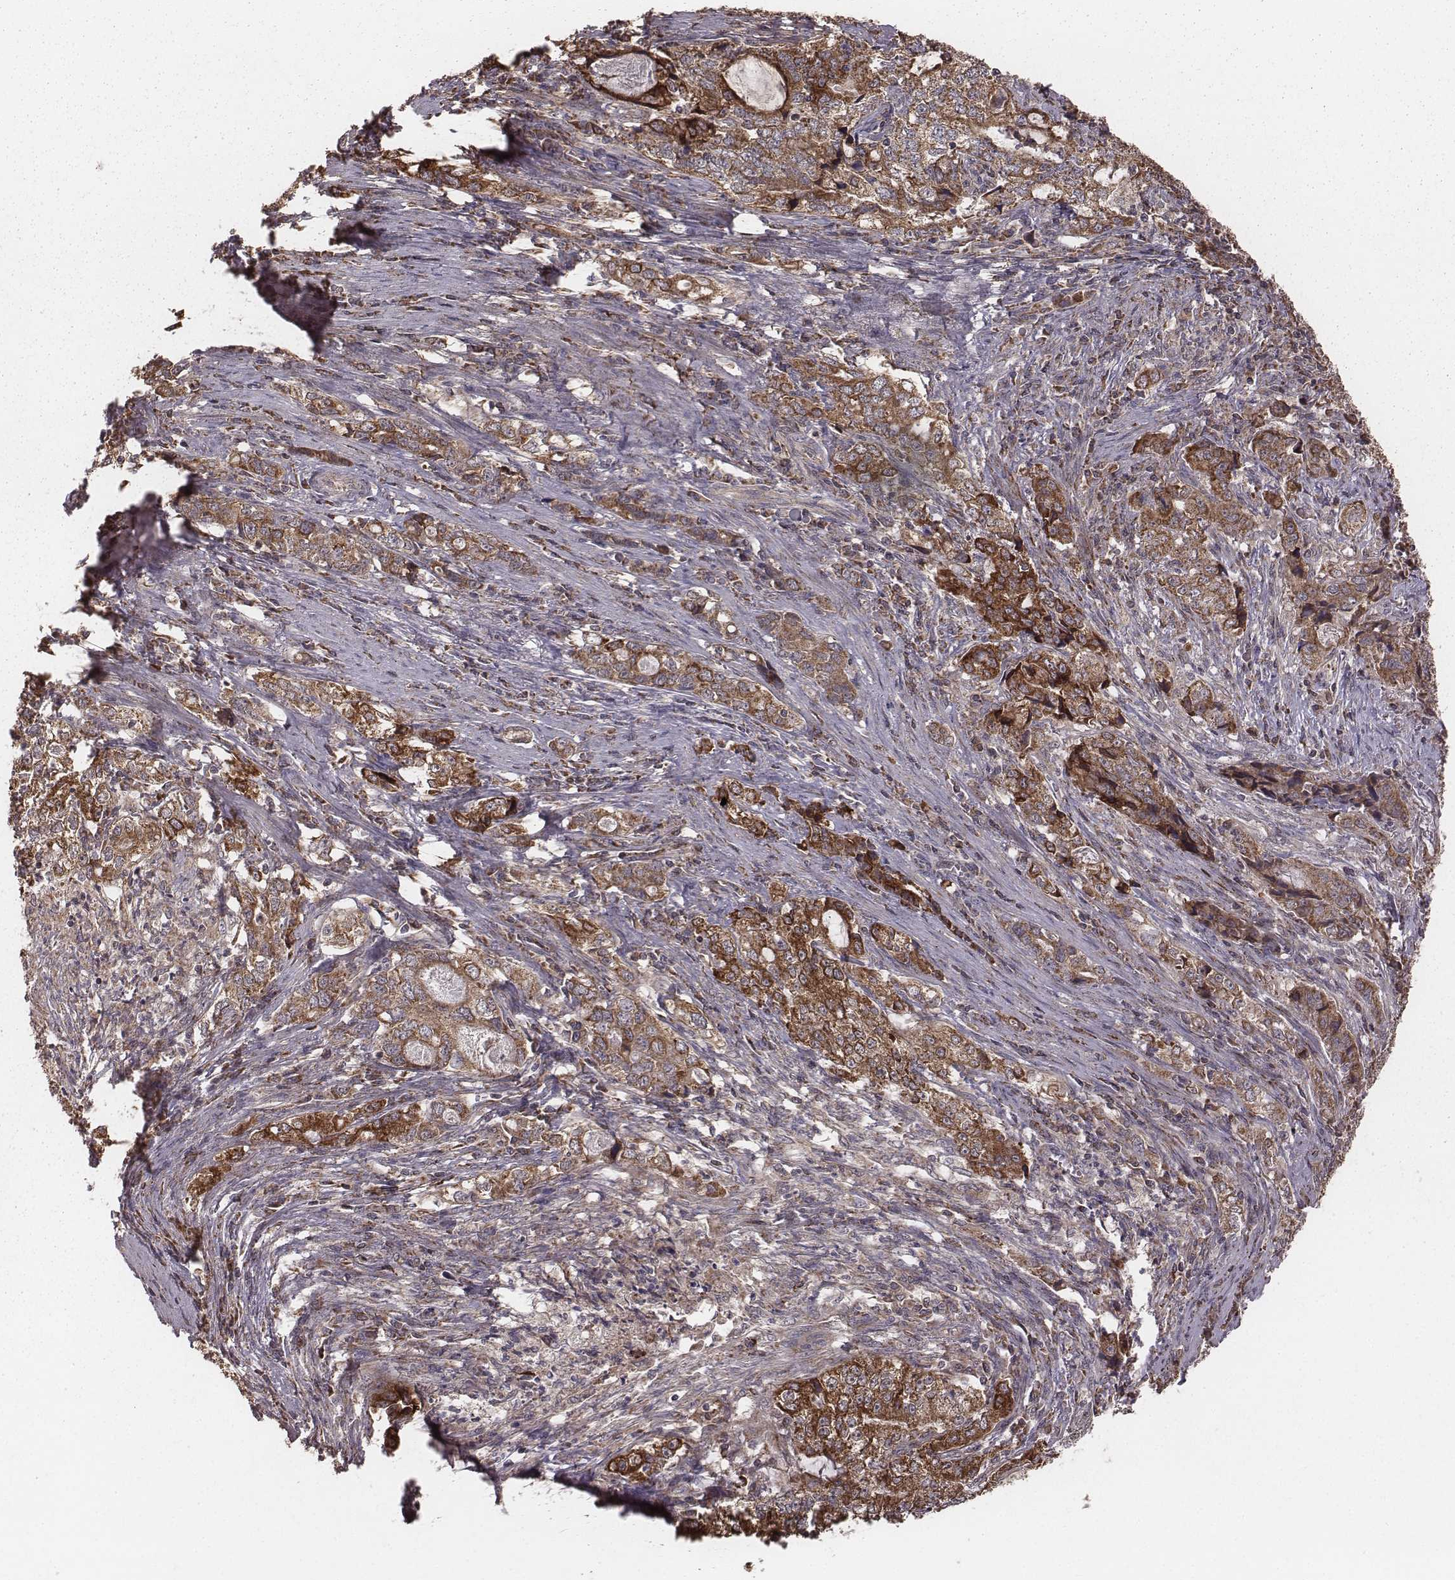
{"staining": {"intensity": "strong", "quantity": ">75%", "location": "cytoplasmic/membranous"}, "tissue": "stomach cancer", "cell_type": "Tumor cells", "image_type": "cancer", "snomed": [{"axis": "morphology", "description": "Adenocarcinoma, NOS"}, {"axis": "topography", "description": "Stomach, lower"}], "caption": "Protein staining demonstrates strong cytoplasmic/membranous expression in about >75% of tumor cells in stomach cancer (adenocarcinoma).", "gene": "PDCD2L", "patient": {"sex": "female", "age": 72}}